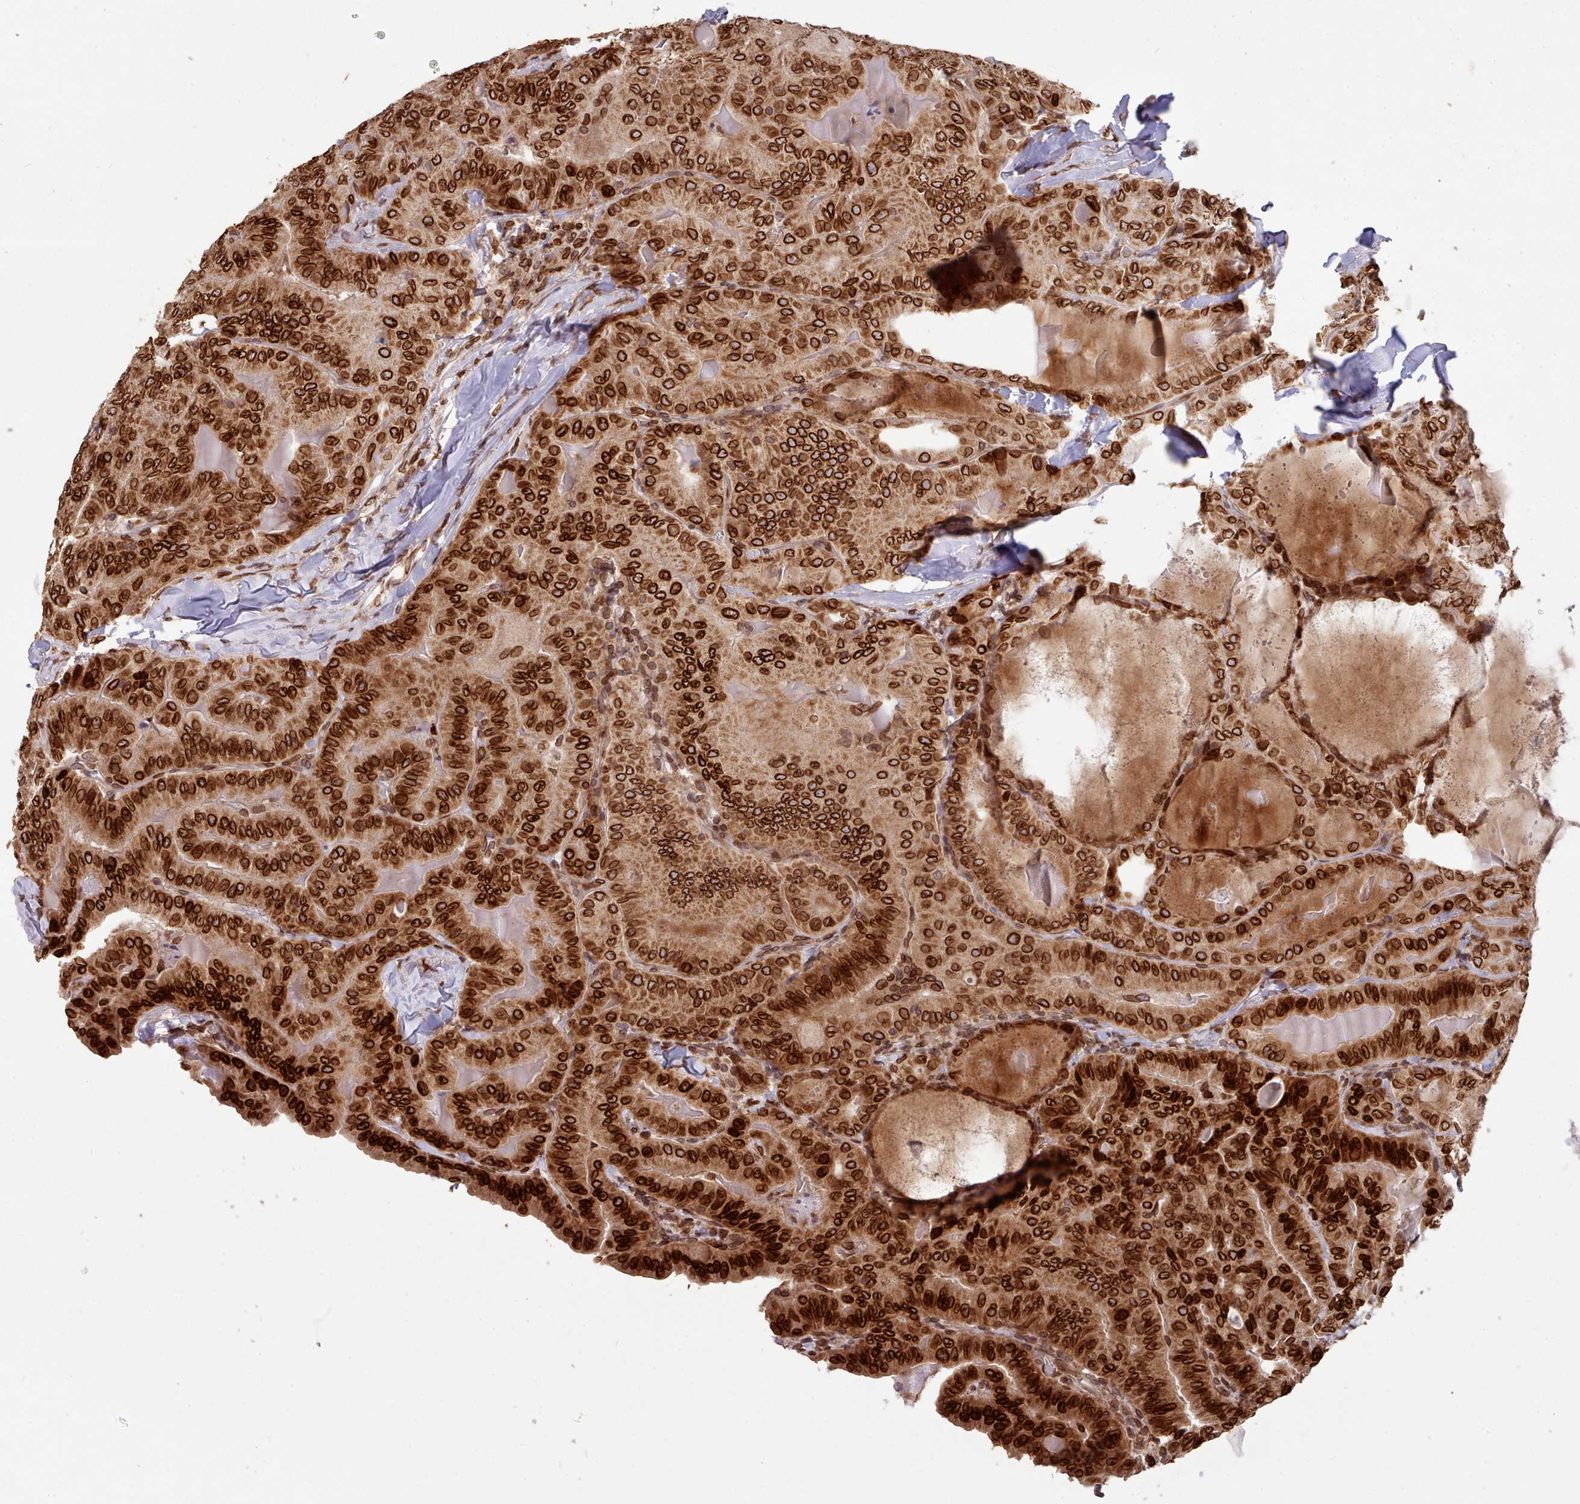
{"staining": {"intensity": "strong", "quantity": ">75%", "location": "cytoplasmic/membranous,nuclear"}, "tissue": "thyroid cancer", "cell_type": "Tumor cells", "image_type": "cancer", "snomed": [{"axis": "morphology", "description": "Papillary adenocarcinoma, NOS"}, {"axis": "topography", "description": "Thyroid gland"}], "caption": "This histopathology image shows thyroid cancer (papillary adenocarcinoma) stained with immunohistochemistry (IHC) to label a protein in brown. The cytoplasmic/membranous and nuclear of tumor cells show strong positivity for the protein. Nuclei are counter-stained blue.", "gene": "TOR1AIP1", "patient": {"sex": "female", "age": 68}}